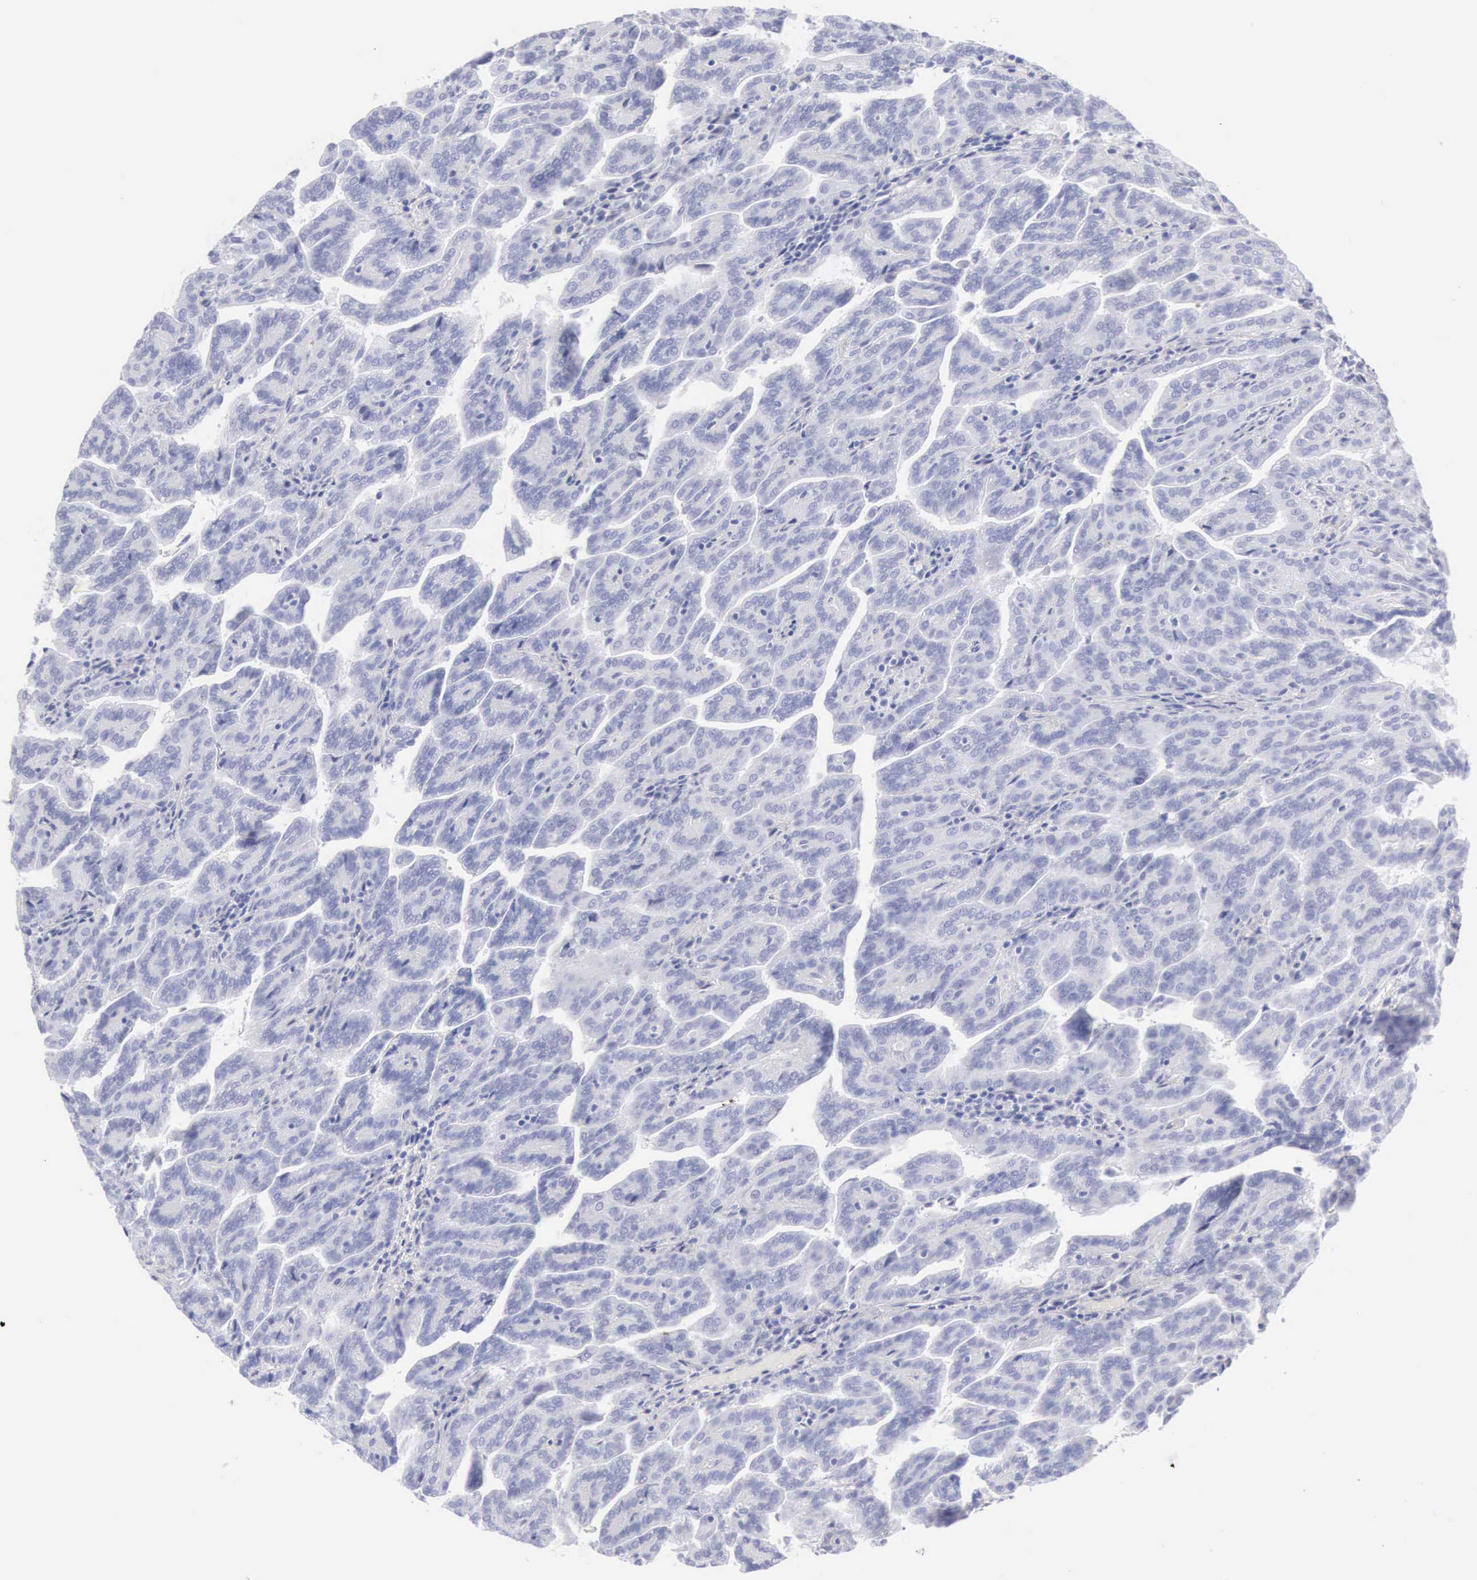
{"staining": {"intensity": "negative", "quantity": "none", "location": "none"}, "tissue": "renal cancer", "cell_type": "Tumor cells", "image_type": "cancer", "snomed": [{"axis": "morphology", "description": "Adenocarcinoma, NOS"}, {"axis": "topography", "description": "Kidney"}], "caption": "Tumor cells are negative for protein expression in human renal cancer (adenocarcinoma).", "gene": "KRT10", "patient": {"sex": "male", "age": 61}}